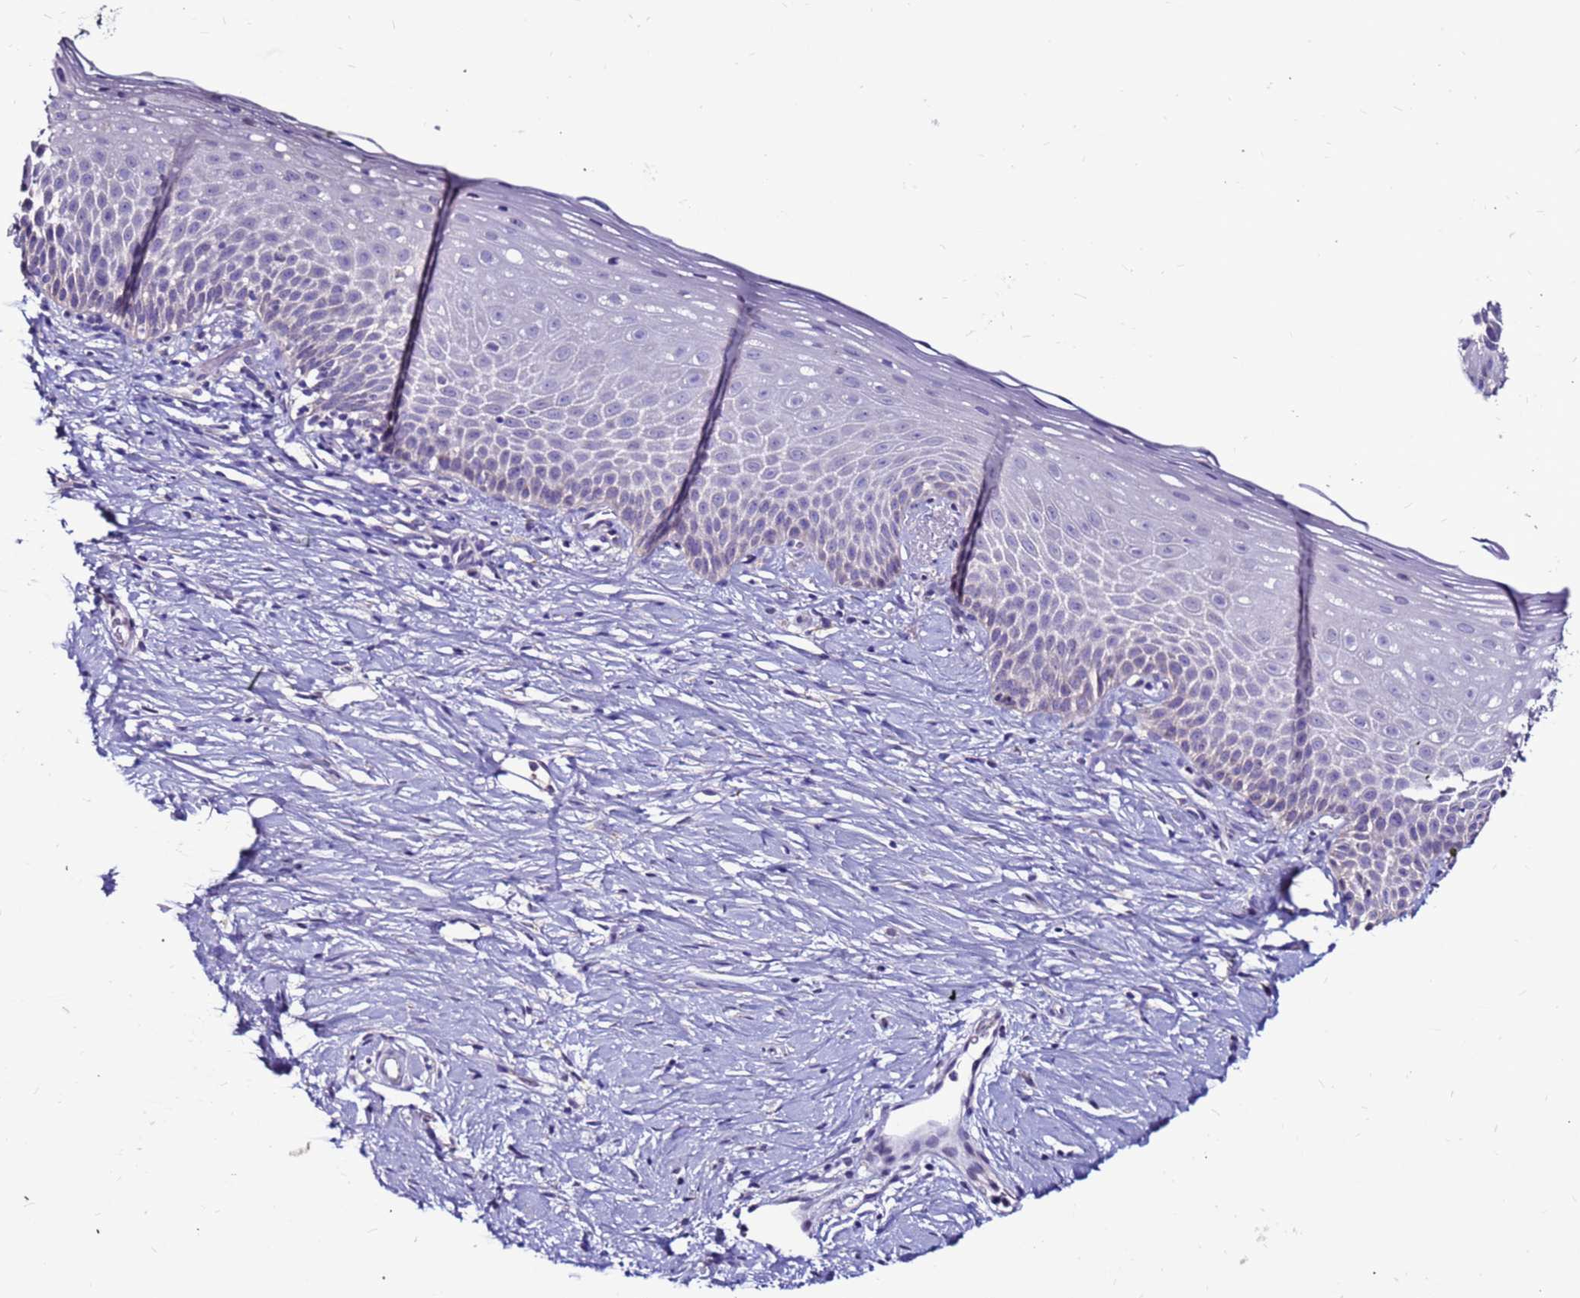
{"staining": {"intensity": "negative", "quantity": "none", "location": "none"}, "tissue": "cervix", "cell_type": "Glandular cells", "image_type": "normal", "snomed": [{"axis": "morphology", "description": "Normal tissue, NOS"}, {"axis": "topography", "description": "Cervix"}], "caption": "An IHC photomicrograph of benign cervix is shown. There is no staining in glandular cells of cervix.", "gene": "SLC44A3", "patient": {"sex": "female", "age": 57}}